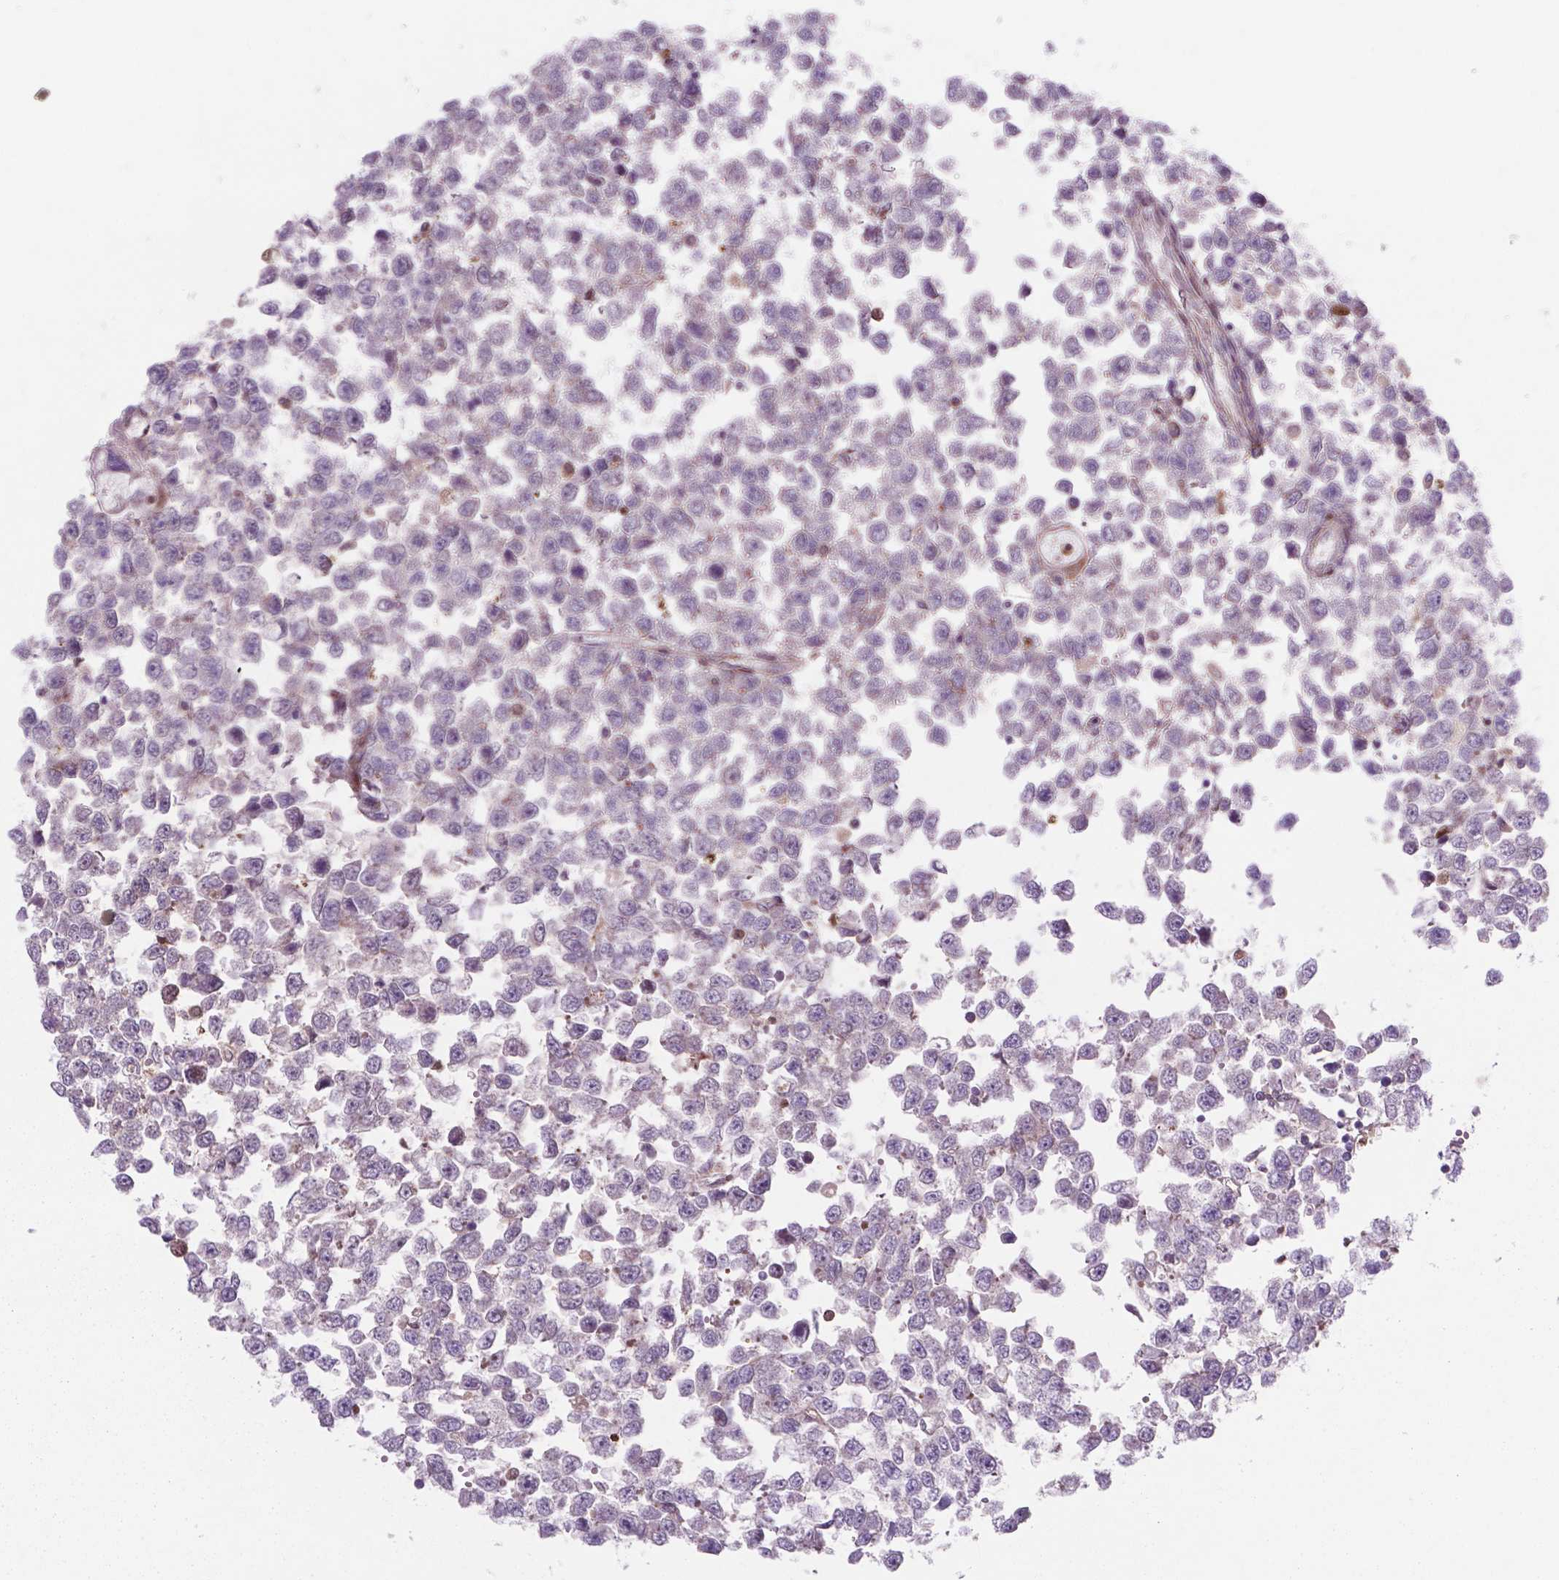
{"staining": {"intensity": "moderate", "quantity": "<25%", "location": "cytoplasmic/membranous"}, "tissue": "testis cancer", "cell_type": "Tumor cells", "image_type": "cancer", "snomed": [{"axis": "morphology", "description": "Normal tissue, NOS"}, {"axis": "morphology", "description": "Seminoma, NOS"}, {"axis": "topography", "description": "Testis"}, {"axis": "topography", "description": "Epididymis"}], "caption": "Moderate cytoplasmic/membranous protein staining is appreciated in approximately <25% of tumor cells in testis cancer.", "gene": "LDHA", "patient": {"sex": "male", "age": 34}}